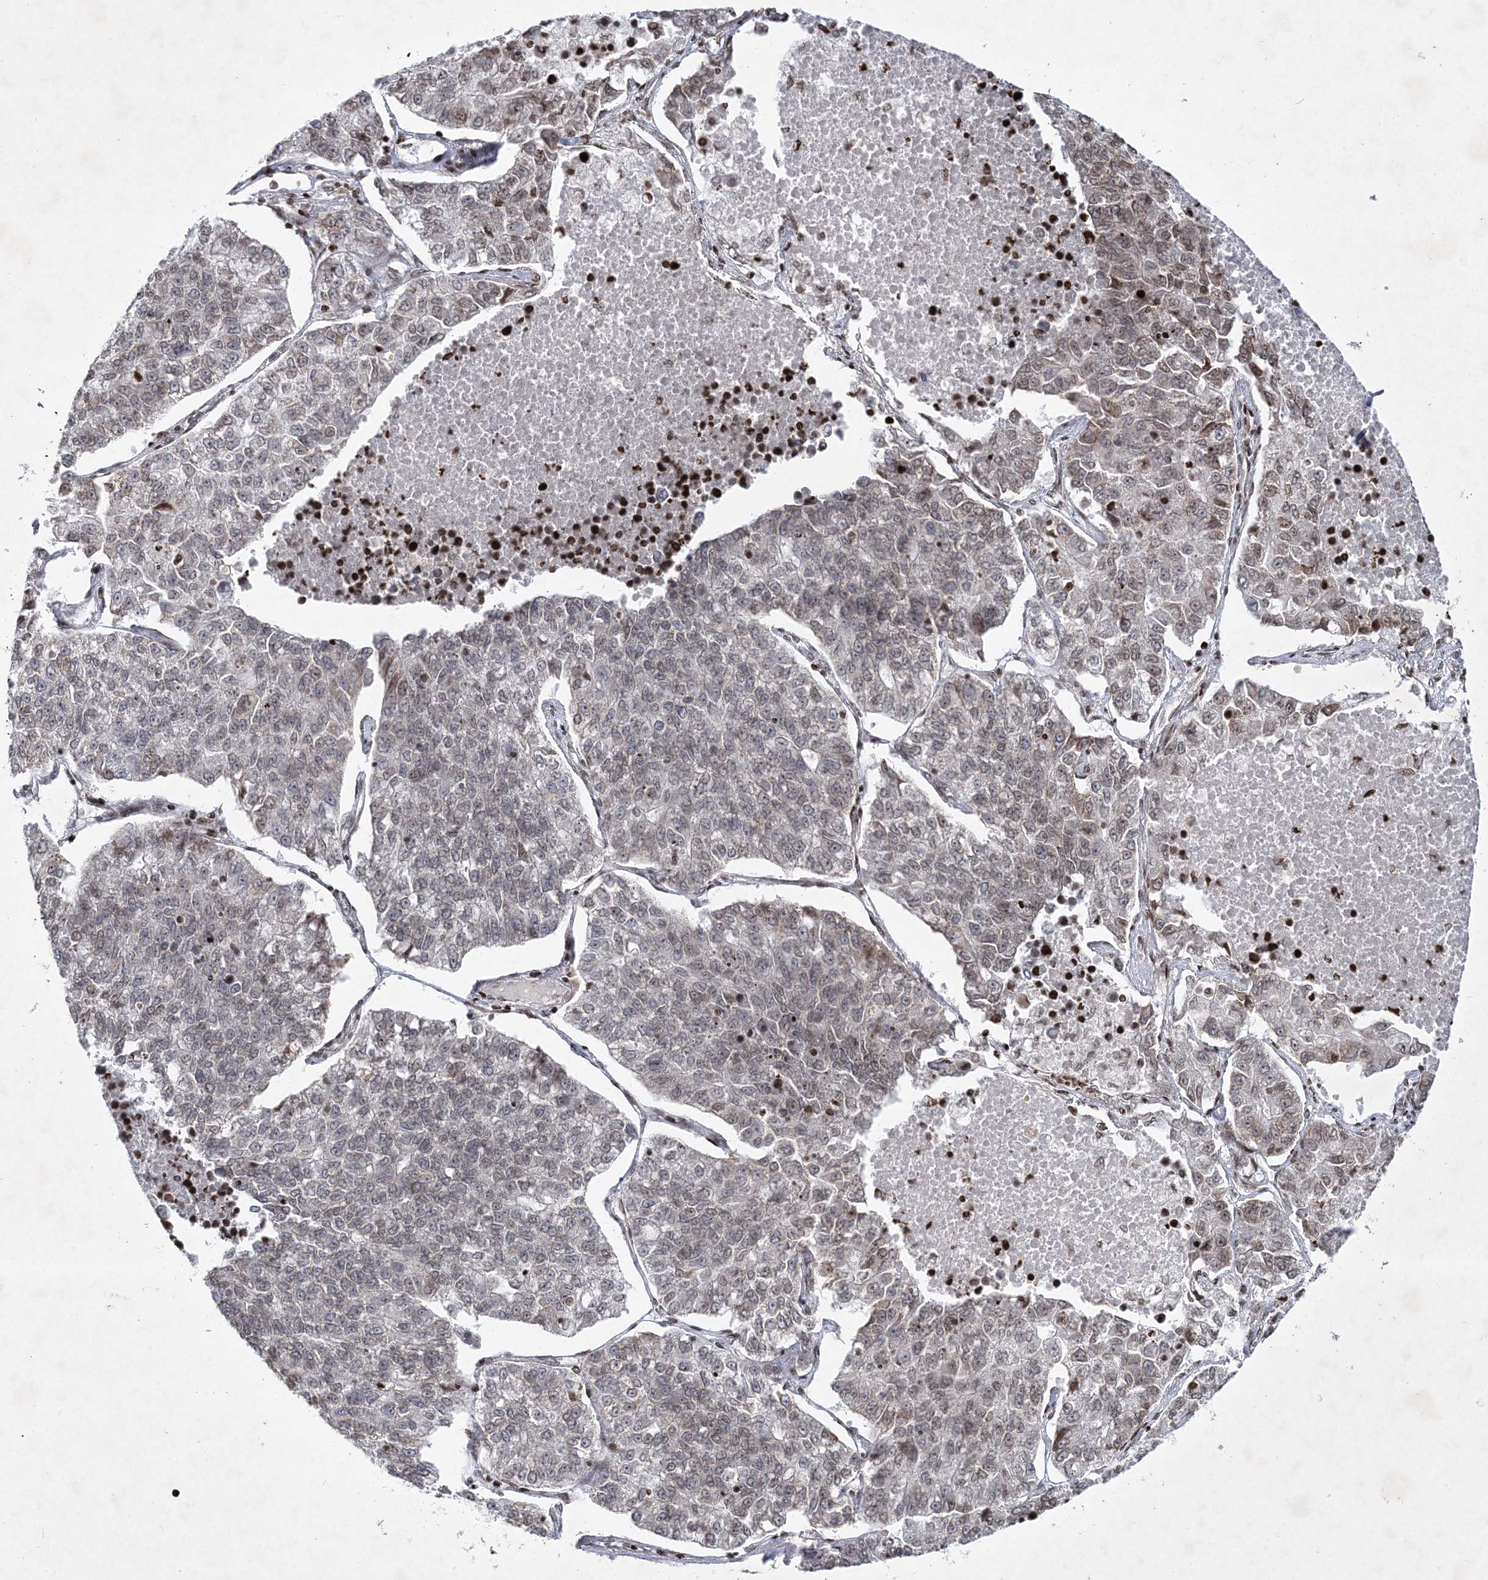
{"staining": {"intensity": "negative", "quantity": "none", "location": "none"}, "tissue": "lung cancer", "cell_type": "Tumor cells", "image_type": "cancer", "snomed": [{"axis": "morphology", "description": "Adenocarcinoma, NOS"}, {"axis": "topography", "description": "Lung"}], "caption": "This is an immunohistochemistry micrograph of adenocarcinoma (lung). There is no expression in tumor cells.", "gene": "SMIM29", "patient": {"sex": "male", "age": 49}}